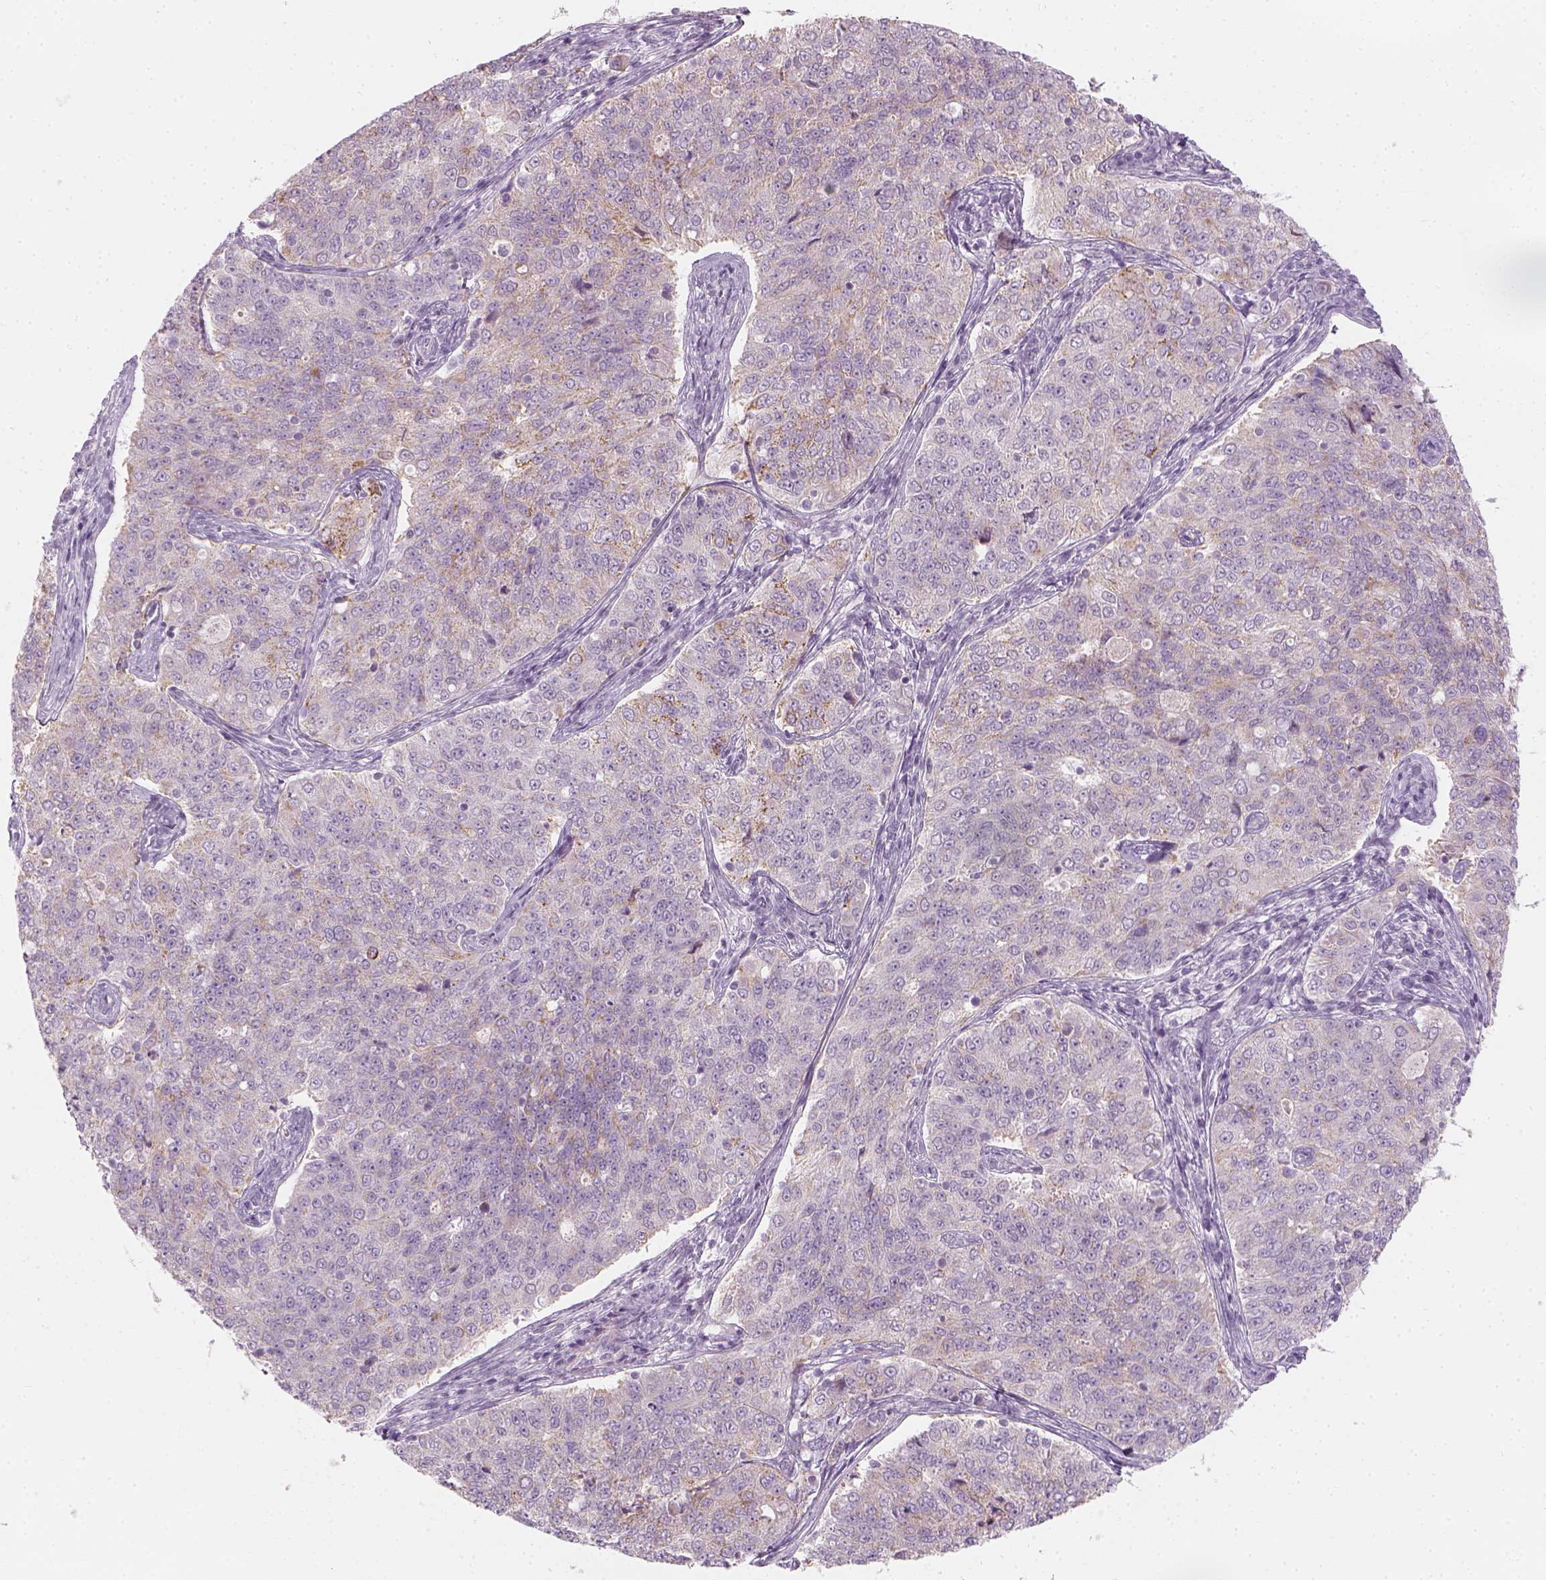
{"staining": {"intensity": "weak", "quantity": "<25%", "location": "cytoplasmic/membranous"}, "tissue": "endometrial cancer", "cell_type": "Tumor cells", "image_type": "cancer", "snomed": [{"axis": "morphology", "description": "Adenocarcinoma, NOS"}, {"axis": "topography", "description": "Endometrium"}], "caption": "Tumor cells show no significant staining in endometrial cancer (adenocarcinoma).", "gene": "PRAME", "patient": {"sex": "female", "age": 43}}